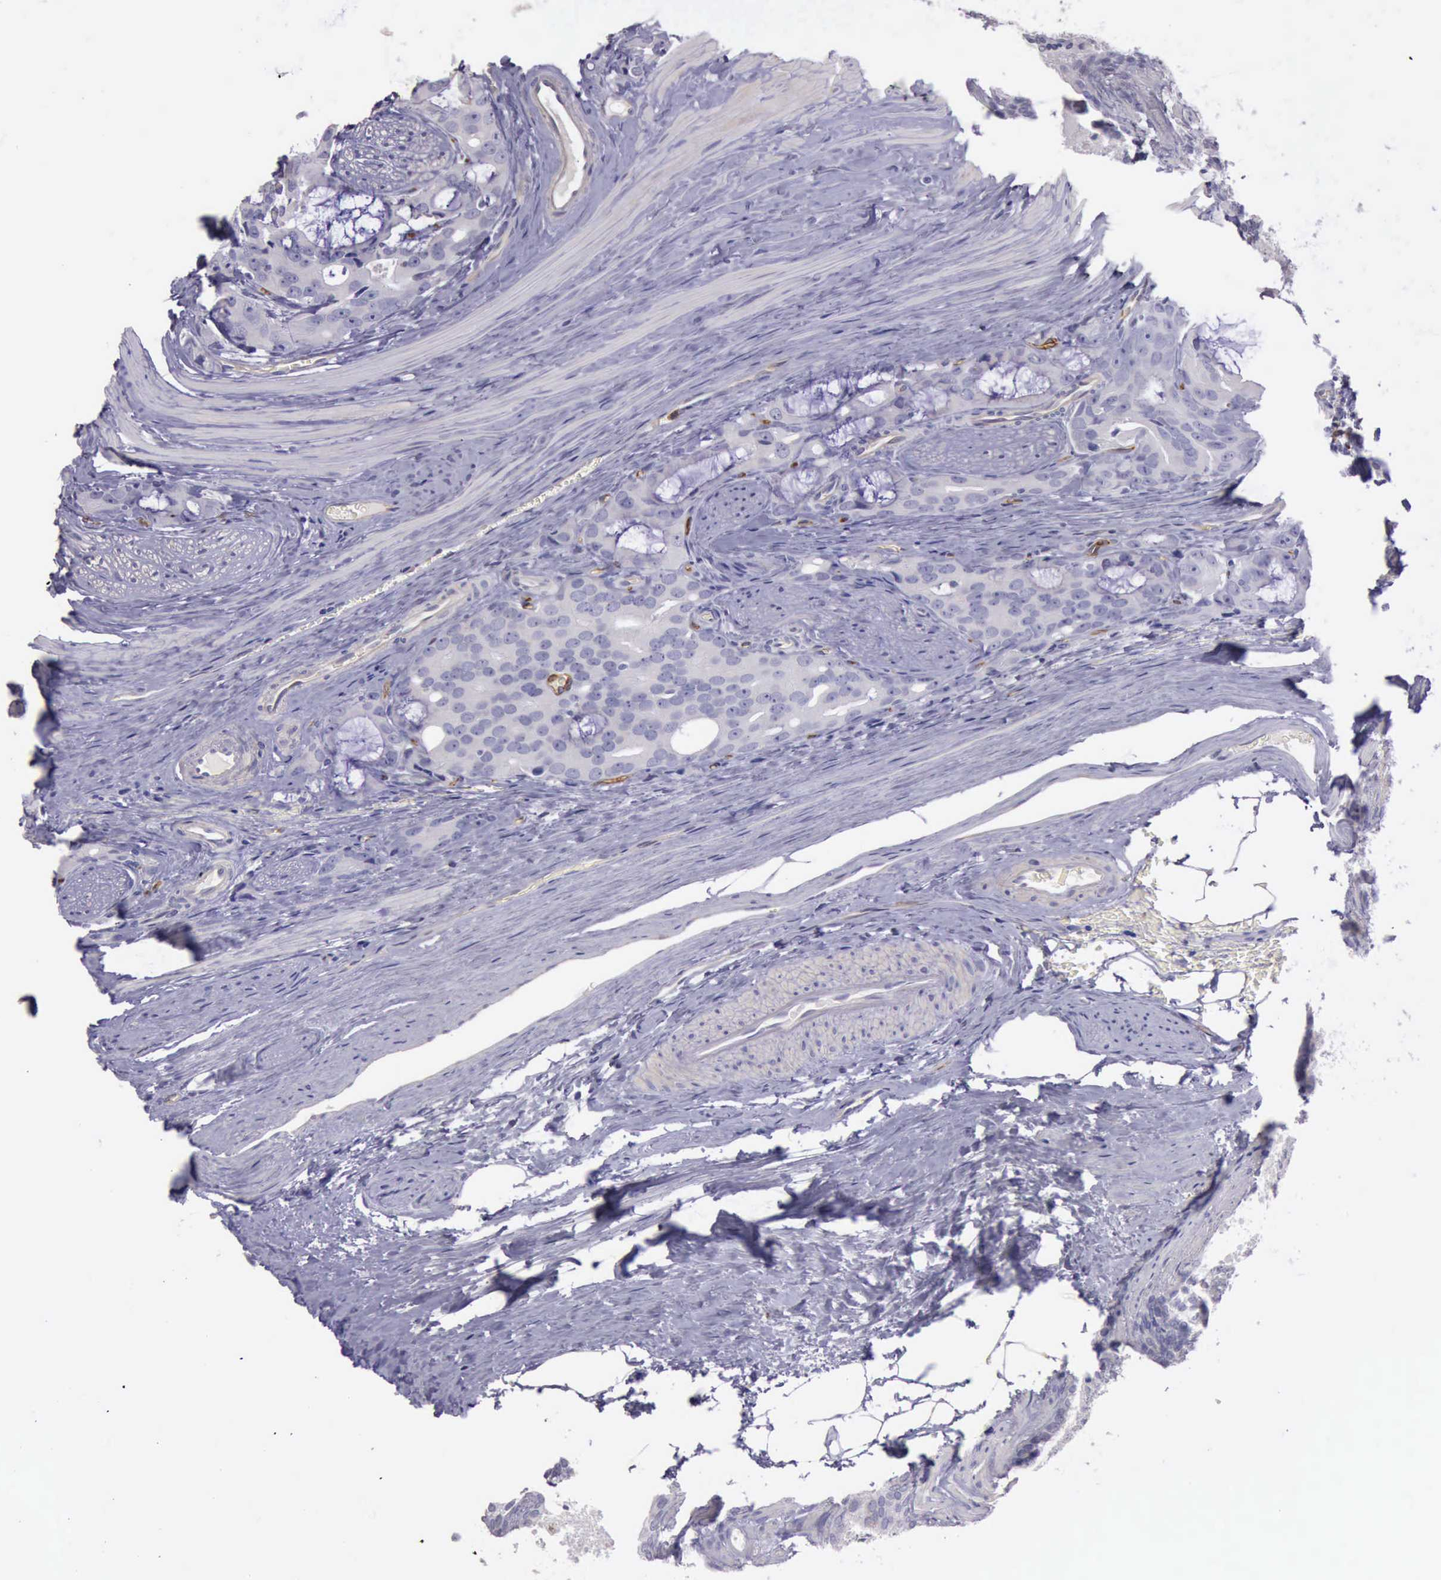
{"staining": {"intensity": "negative", "quantity": "none", "location": "none"}, "tissue": "prostate cancer", "cell_type": "Tumor cells", "image_type": "cancer", "snomed": [{"axis": "morphology", "description": "Adenocarcinoma, Medium grade"}, {"axis": "topography", "description": "Prostate"}], "caption": "IHC micrograph of human prostate adenocarcinoma (medium-grade) stained for a protein (brown), which shows no positivity in tumor cells.", "gene": "TCEANC", "patient": {"sex": "male", "age": 53}}